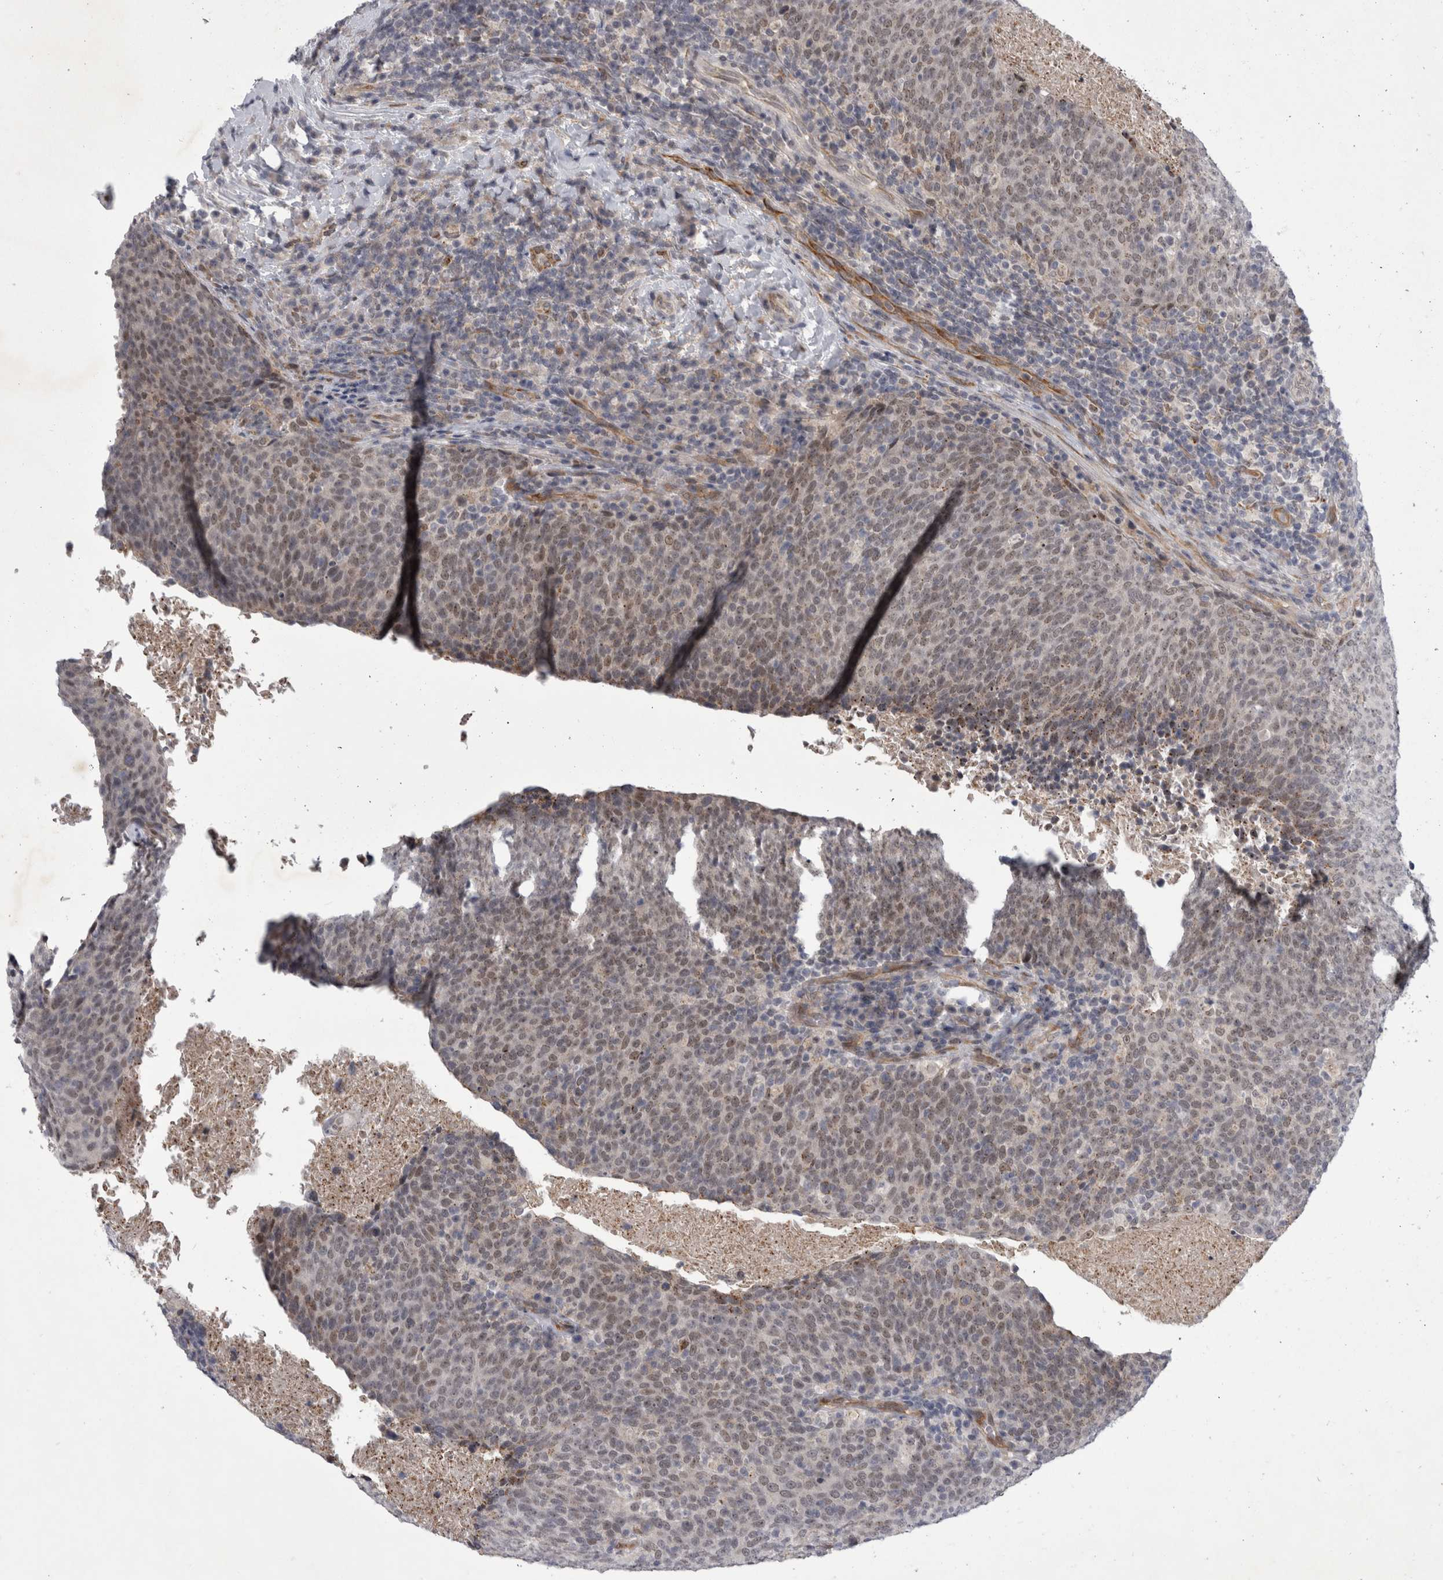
{"staining": {"intensity": "weak", "quantity": ">75%", "location": "nuclear"}, "tissue": "head and neck cancer", "cell_type": "Tumor cells", "image_type": "cancer", "snomed": [{"axis": "morphology", "description": "Squamous cell carcinoma, NOS"}, {"axis": "morphology", "description": "Squamous cell carcinoma, metastatic, NOS"}, {"axis": "topography", "description": "Lymph node"}, {"axis": "topography", "description": "Head-Neck"}], "caption": "A brown stain shows weak nuclear positivity of a protein in human metastatic squamous cell carcinoma (head and neck) tumor cells.", "gene": "PARP11", "patient": {"sex": "male", "age": 62}}